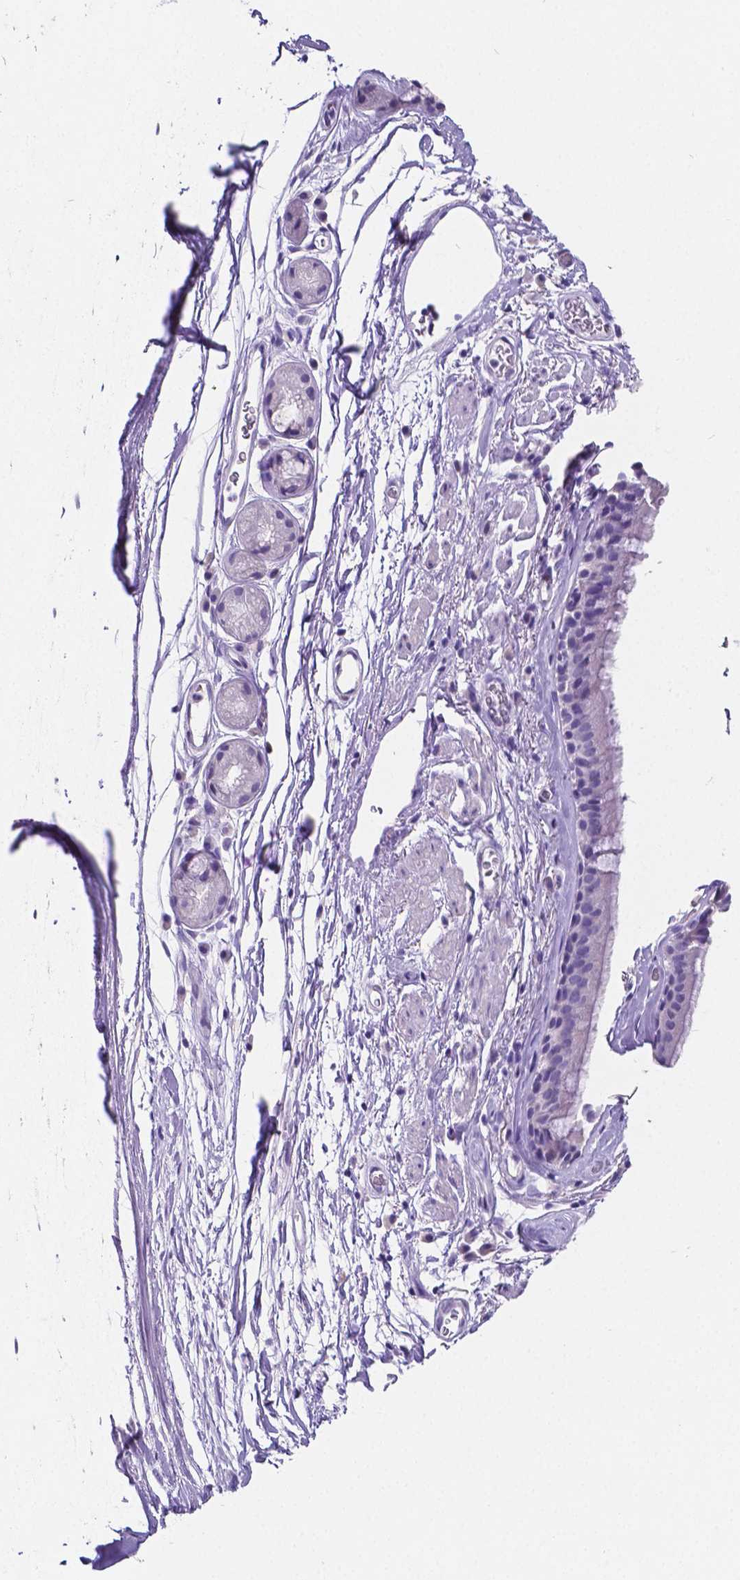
{"staining": {"intensity": "negative", "quantity": "none", "location": "none"}, "tissue": "bronchus", "cell_type": "Respiratory epithelial cells", "image_type": "normal", "snomed": [{"axis": "morphology", "description": "Normal tissue, NOS"}, {"axis": "topography", "description": "Cartilage tissue"}, {"axis": "topography", "description": "Bronchus"}], "caption": "An immunohistochemistry image of normal bronchus is shown. There is no staining in respiratory epithelial cells of bronchus. The staining is performed using DAB (3,3'-diaminobenzidine) brown chromogen with nuclei counter-stained in using hematoxylin.", "gene": "SATB2", "patient": {"sex": "male", "age": 58}}